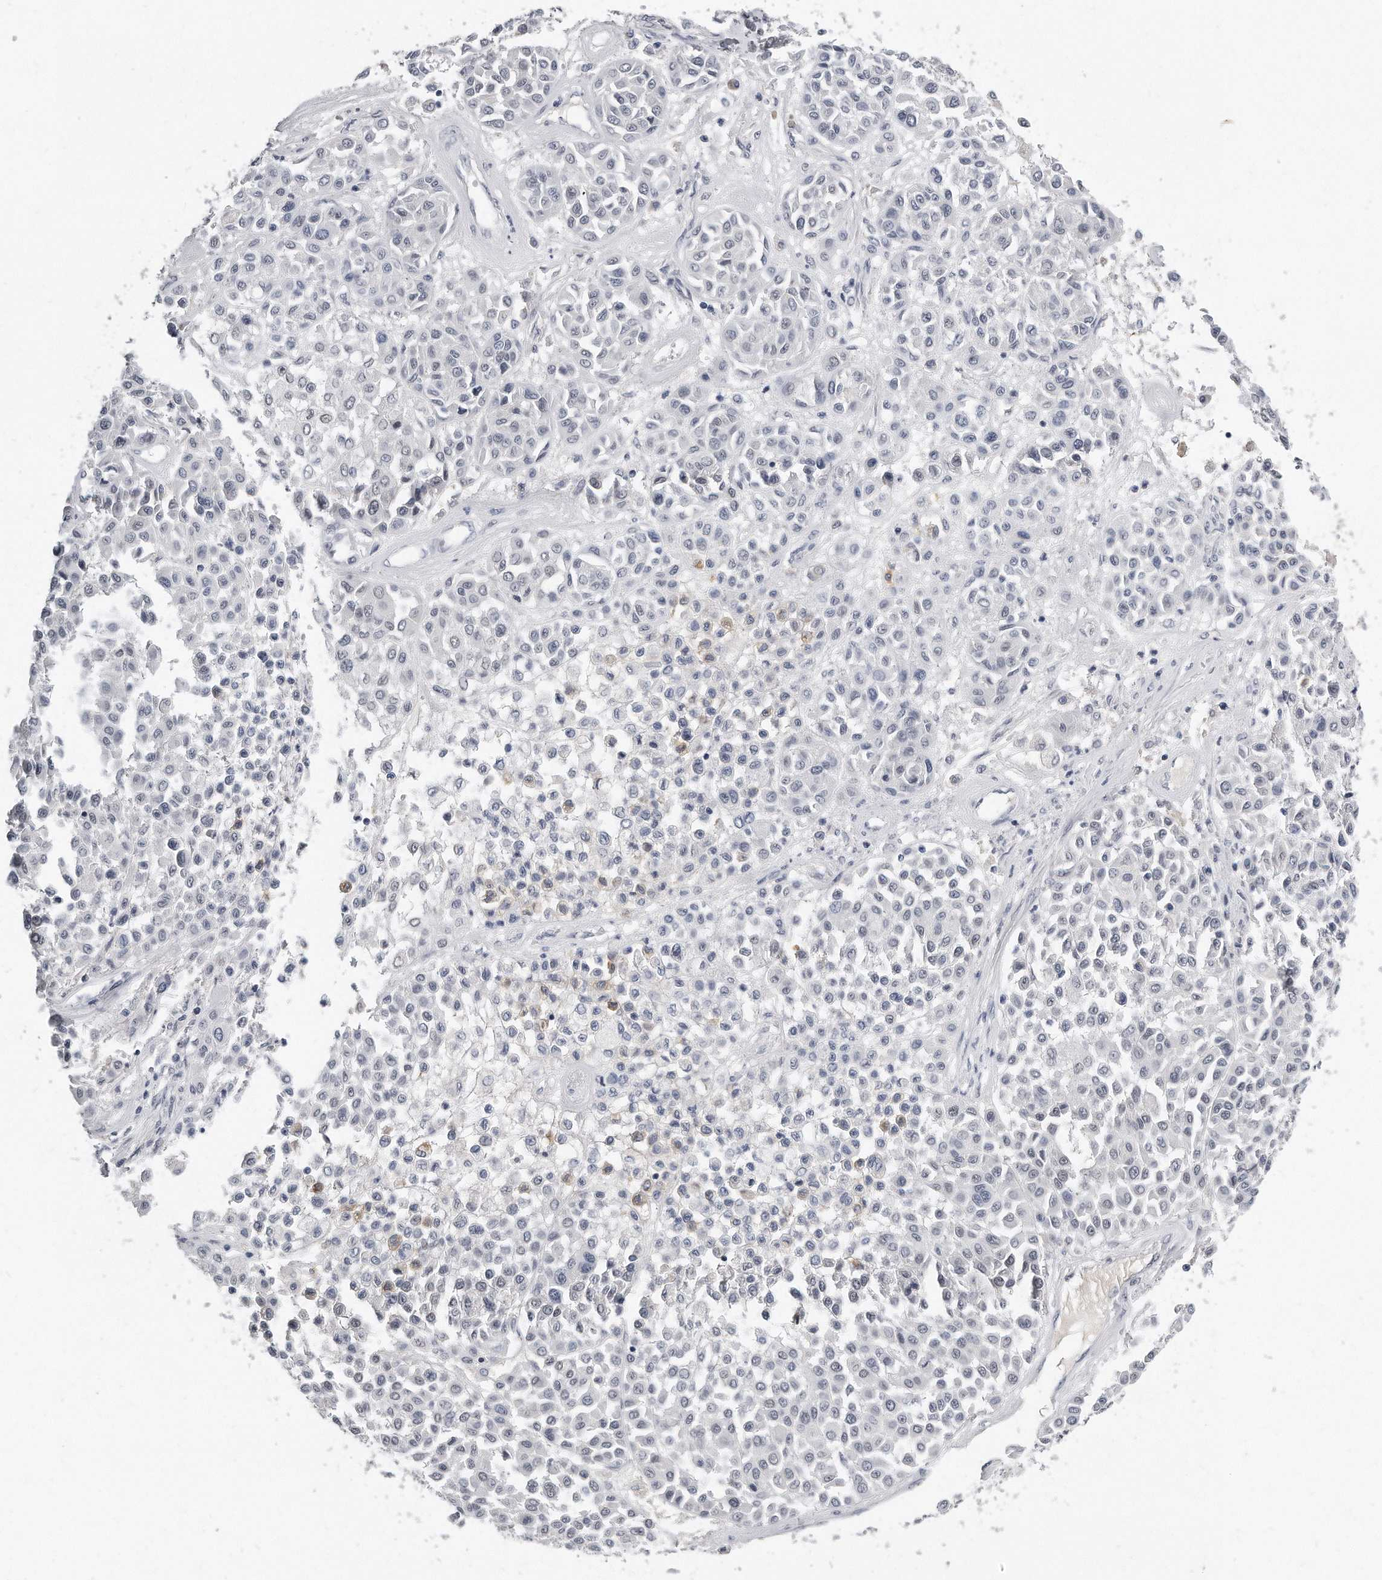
{"staining": {"intensity": "negative", "quantity": "none", "location": "none"}, "tissue": "melanoma", "cell_type": "Tumor cells", "image_type": "cancer", "snomed": [{"axis": "morphology", "description": "Malignant melanoma, Metastatic site"}, {"axis": "topography", "description": "Soft tissue"}], "caption": "Immunohistochemical staining of human malignant melanoma (metastatic site) demonstrates no significant positivity in tumor cells.", "gene": "CTBP2", "patient": {"sex": "male", "age": 41}}